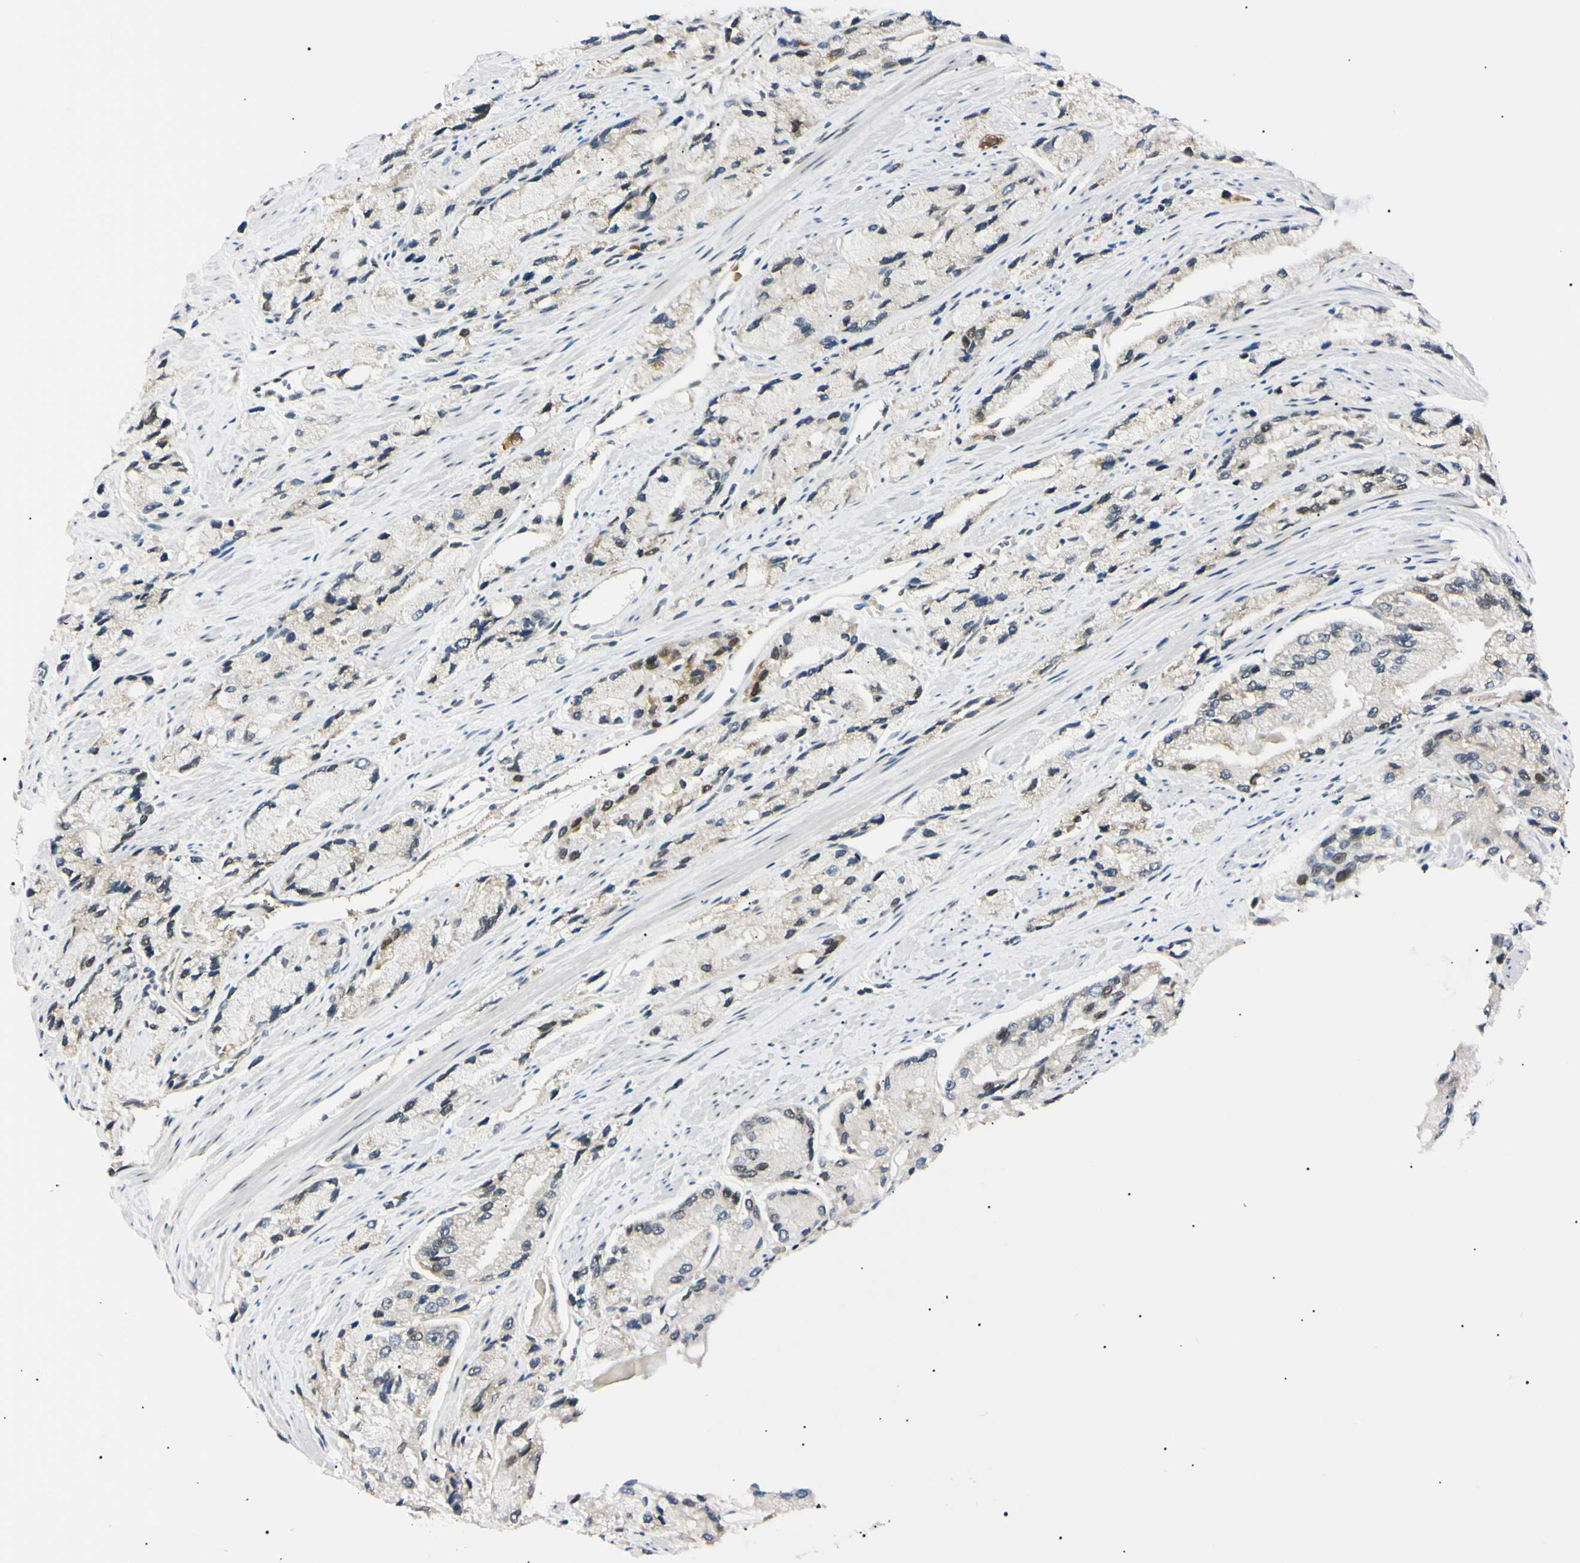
{"staining": {"intensity": "moderate", "quantity": "<25%", "location": "nuclear"}, "tissue": "prostate cancer", "cell_type": "Tumor cells", "image_type": "cancer", "snomed": [{"axis": "morphology", "description": "Adenocarcinoma, High grade"}, {"axis": "topography", "description": "Prostate"}], "caption": "An immunohistochemistry (IHC) image of tumor tissue is shown. Protein staining in brown shows moderate nuclear positivity in prostate cancer within tumor cells.", "gene": "ZNF134", "patient": {"sex": "male", "age": 58}}